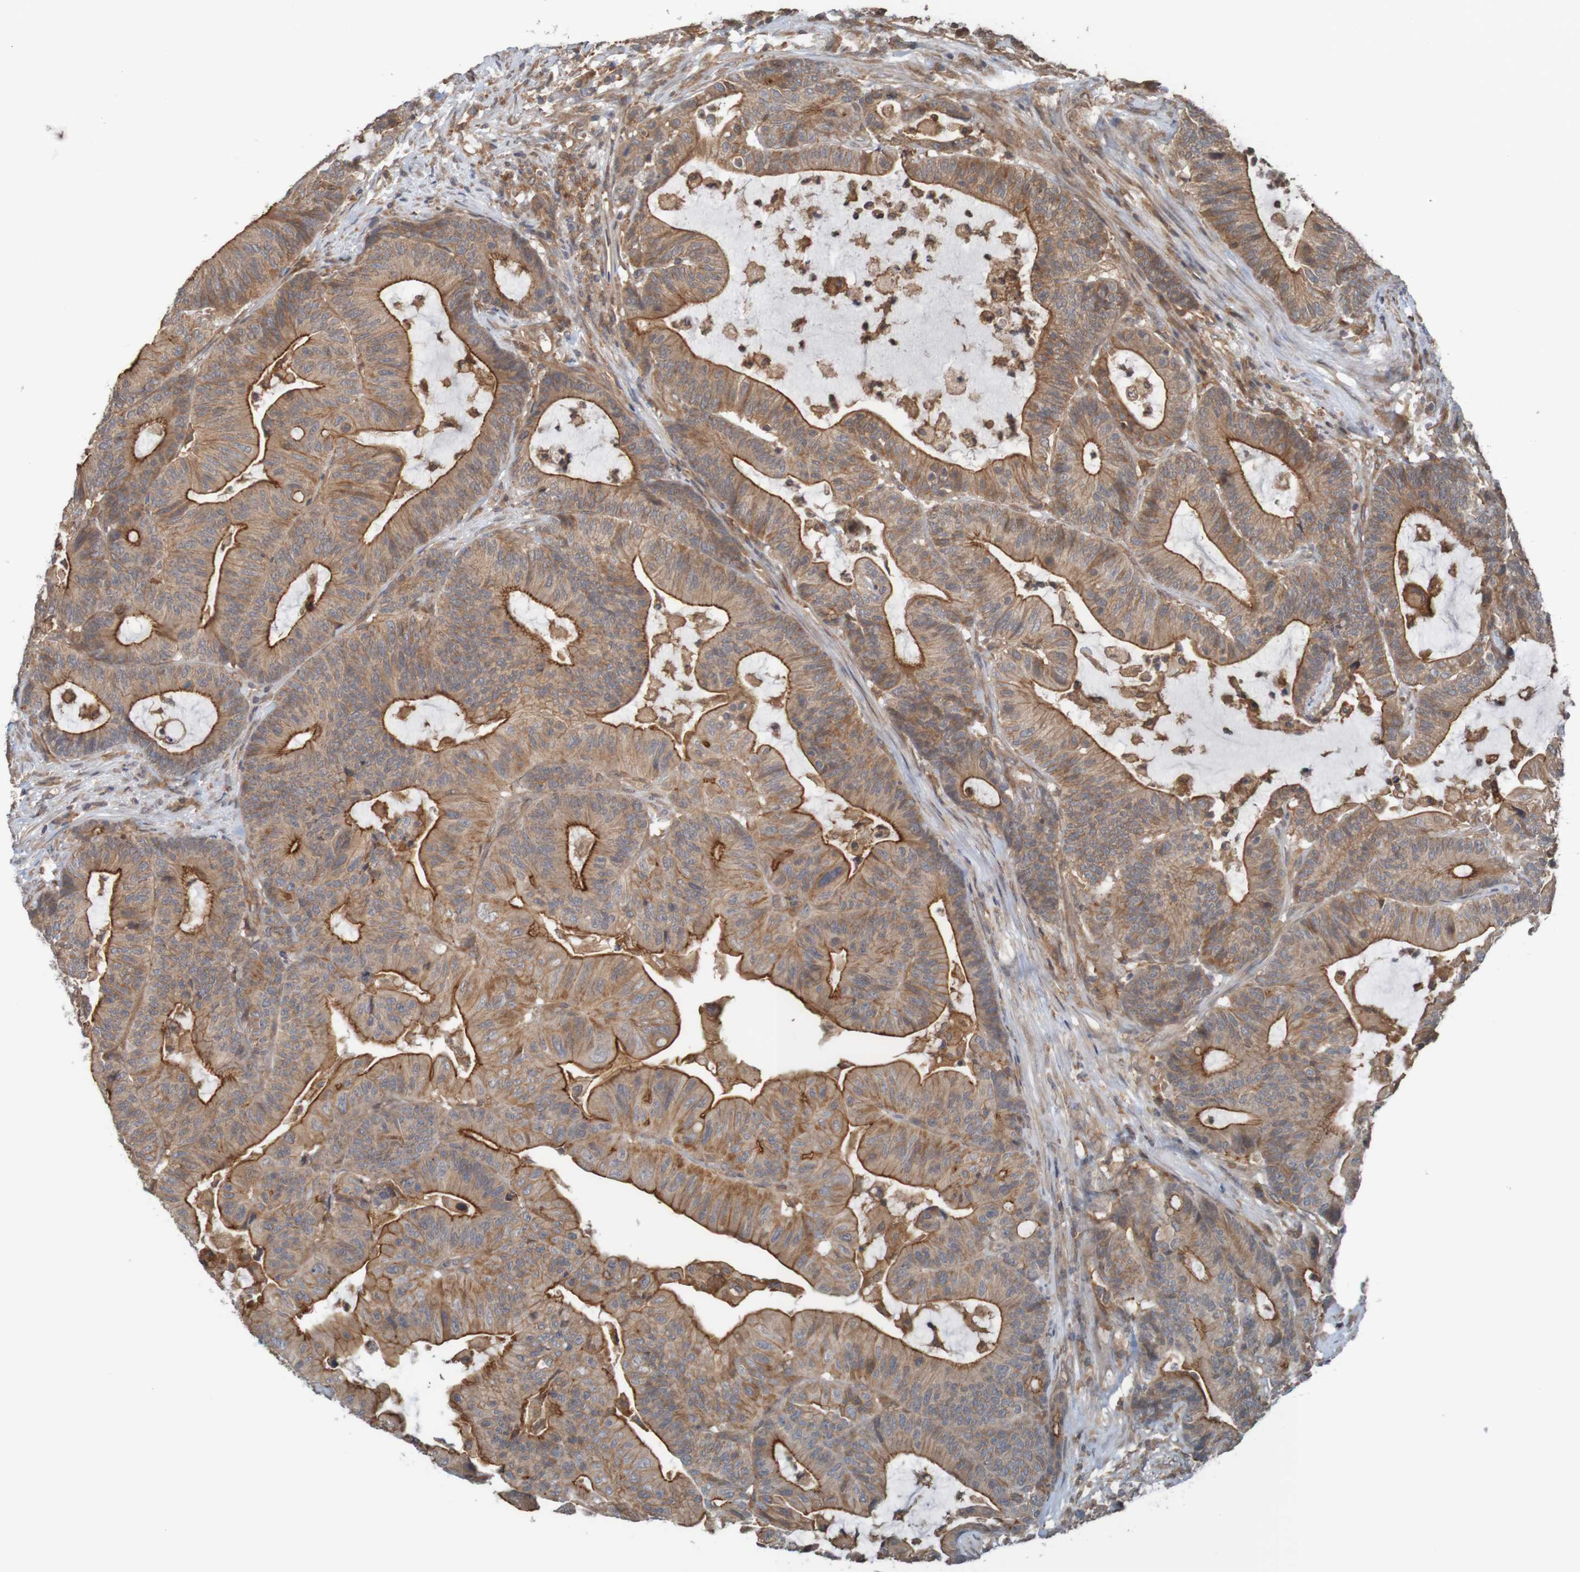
{"staining": {"intensity": "moderate", "quantity": ">75%", "location": "cytoplasmic/membranous"}, "tissue": "colorectal cancer", "cell_type": "Tumor cells", "image_type": "cancer", "snomed": [{"axis": "morphology", "description": "Adenocarcinoma, NOS"}, {"axis": "topography", "description": "Colon"}], "caption": "Immunohistochemical staining of human colorectal adenocarcinoma shows medium levels of moderate cytoplasmic/membranous staining in about >75% of tumor cells. The staining was performed using DAB (3,3'-diaminobenzidine), with brown indicating positive protein expression. Nuclei are stained blue with hematoxylin.", "gene": "ARHGEF11", "patient": {"sex": "female", "age": 84}}